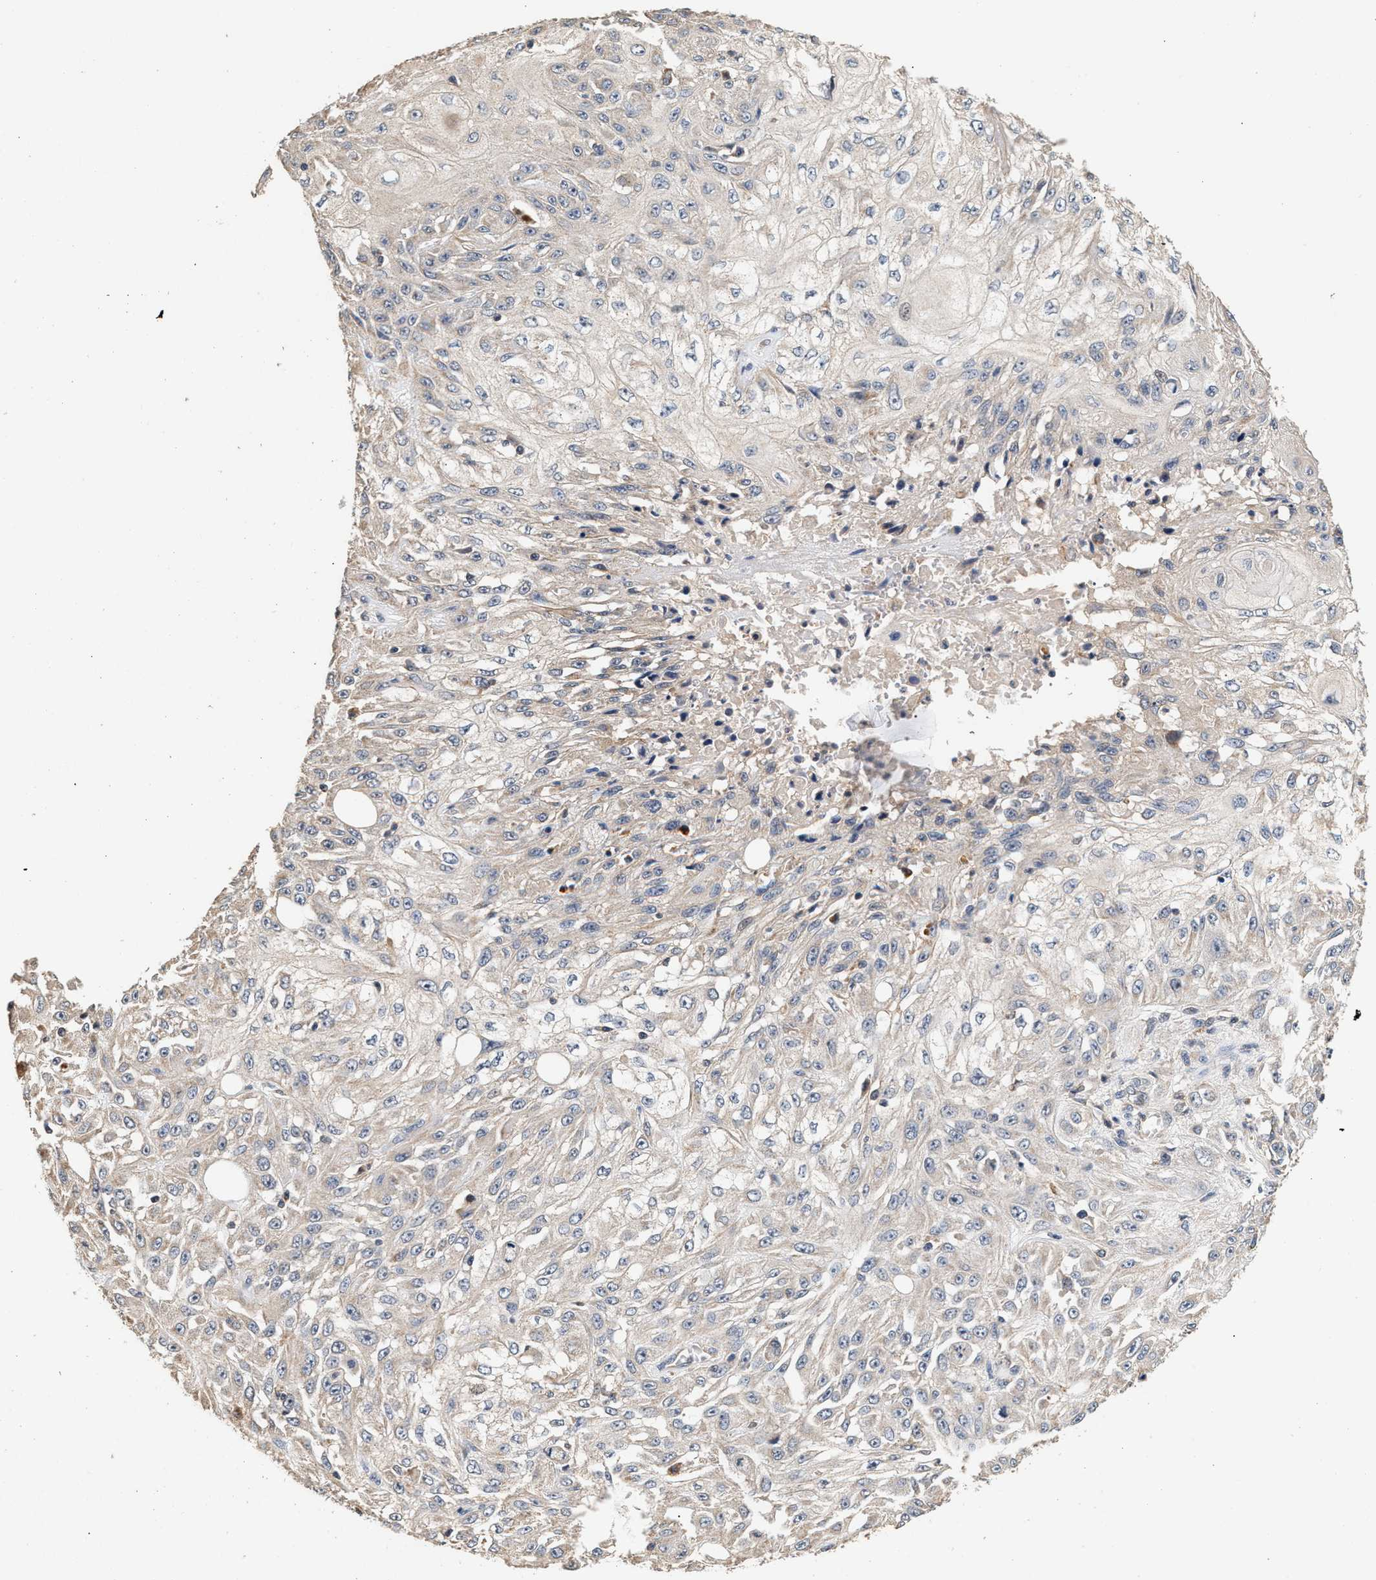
{"staining": {"intensity": "negative", "quantity": "none", "location": "none"}, "tissue": "skin cancer", "cell_type": "Tumor cells", "image_type": "cancer", "snomed": [{"axis": "morphology", "description": "Squamous cell carcinoma, NOS"}, {"axis": "morphology", "description": "Squamous cell carcinoma, metastatic, NOS"}, {"axis": "topography", "description": "Skin"}, {"axis": "topography", "description": "Lymph node"}], "caption": "IHC image of neoplastic tissue: skin cancer stained with DAB (3,3'-diaminobenzidine) shows no significant protein expression in tumor cells. (DAB immunohistochemistry (IHC), high magnification).", "gene": "PTGR3", "patient": {"sex": "male", "age": 75}}